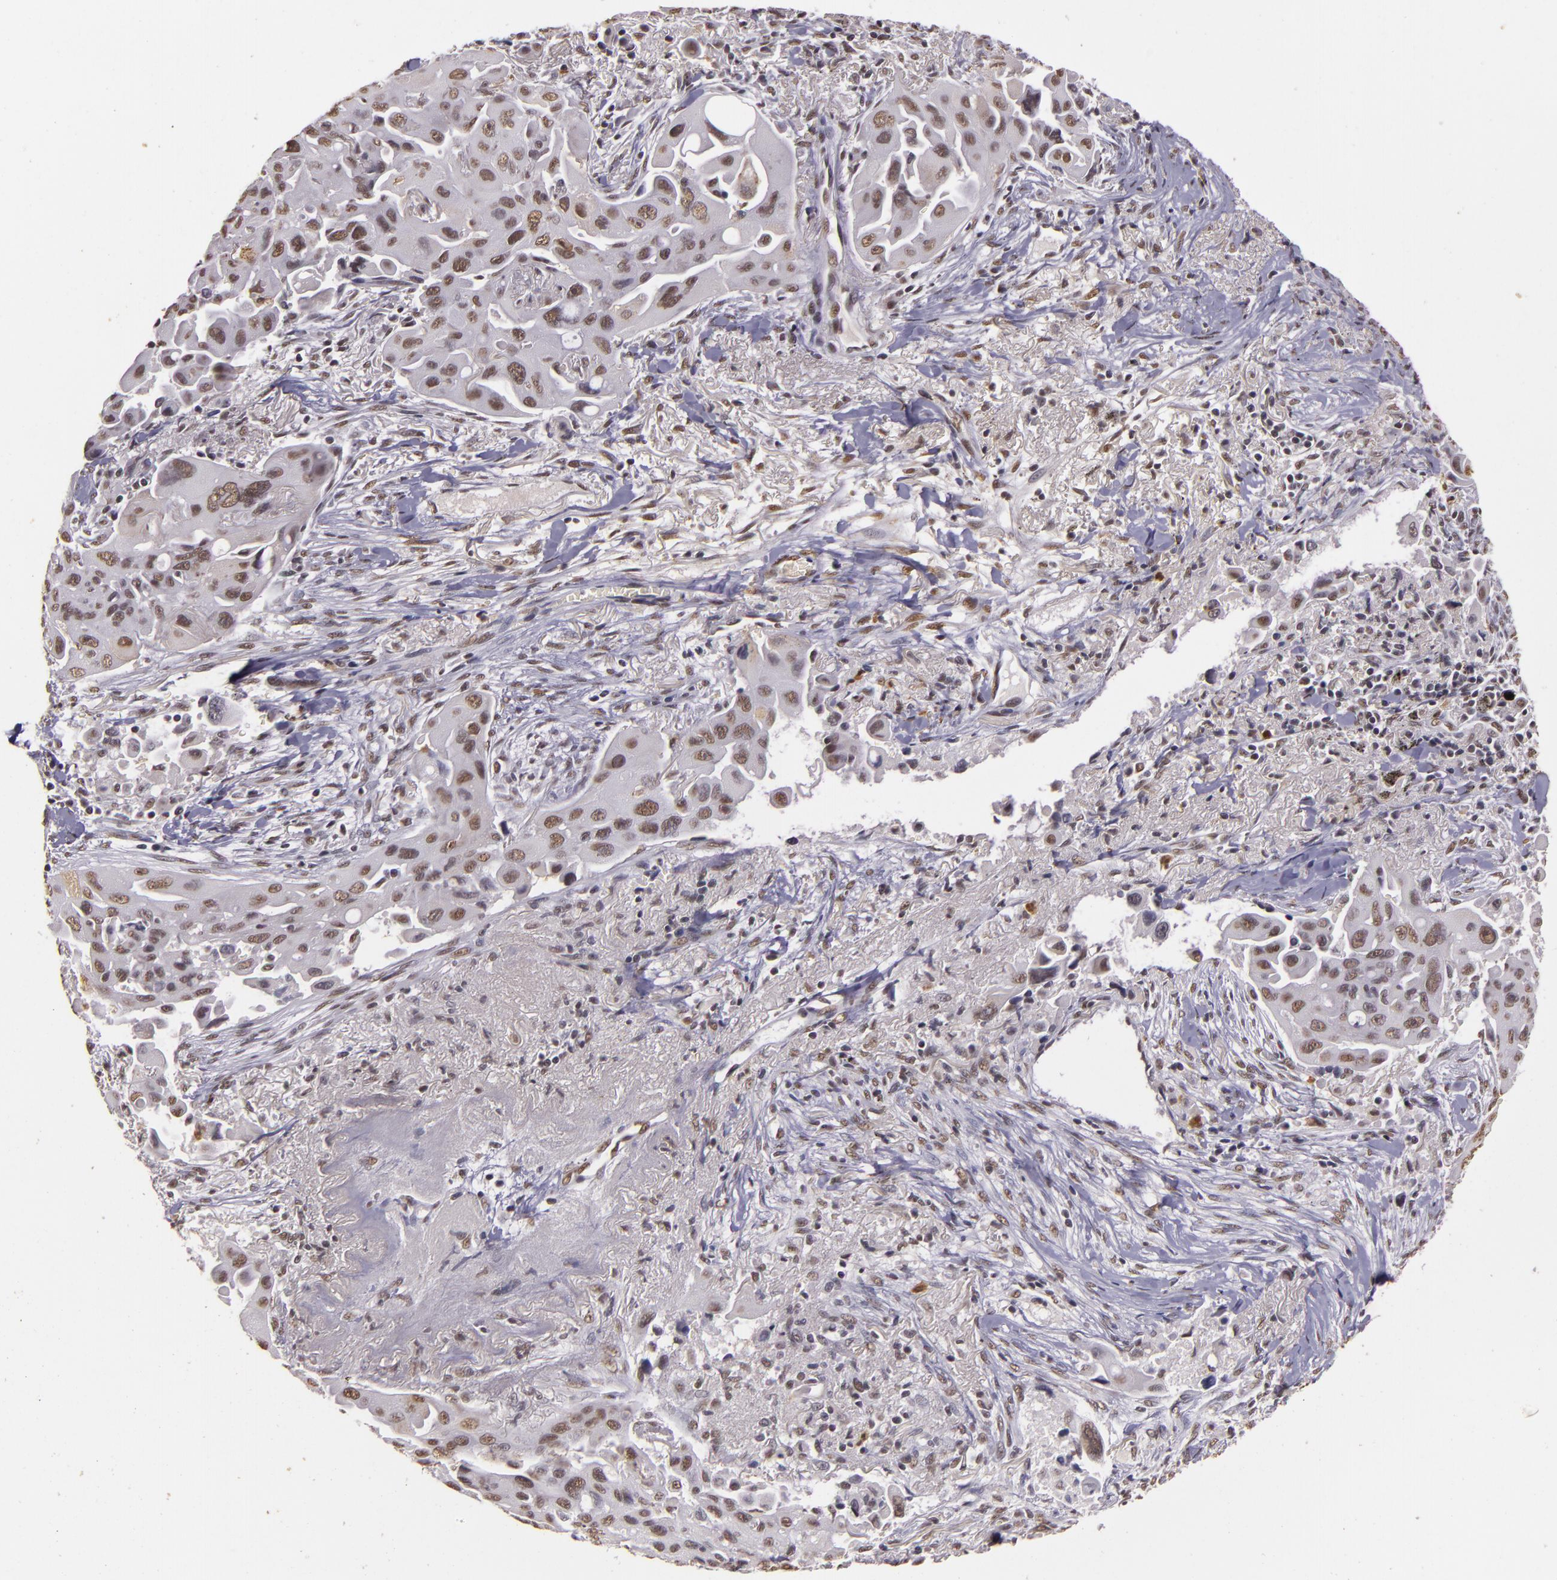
{"staining": {"intensity": "weak", "quantity": "25%-75%", "location": "nuclear"}, "tissue": "lung cancer", "cell_type": "Tumor cells", "image_type": "cancer", "snomed": [{"axis": "morphology", "description": "Adenocarcinoma, NOS"}, {"axis": "topography", "description": "Lung"}], "caption": "Brown immunohistochemical staining in adenocarcinoma (lung) reveals weak nuclear positivity in approximately 25%-75% of tumor cells.", "gene": "CBX3", "patient": {"sex": "male", "age": 68}}